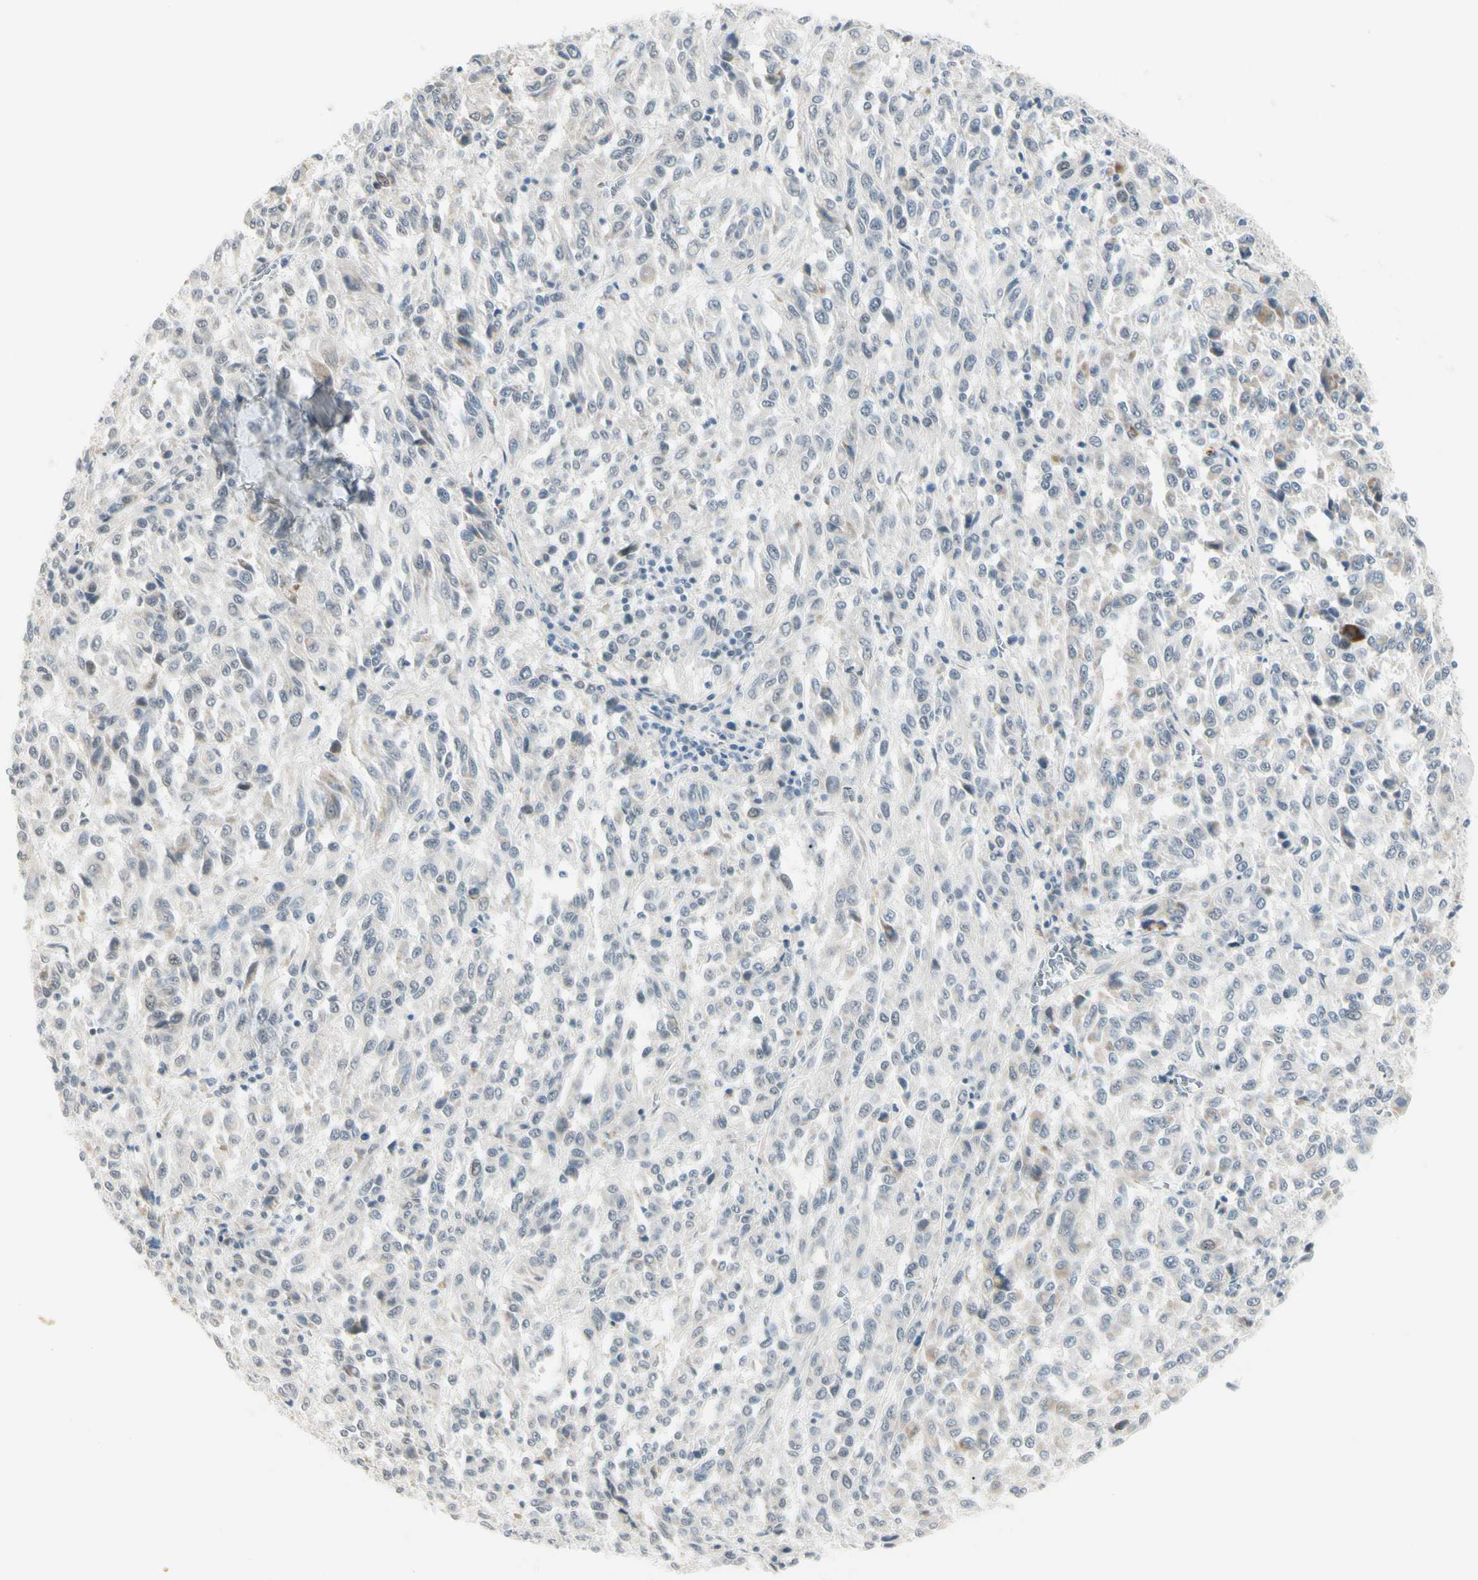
{"staining": {"intensity": "negative", "quantity": "none", "location": "none"}, "tissue": "melanoma", "cell_type": "Tumor cells", "image_type": "cancer", "snomed": [{"axis": "morphology", "description": "Malignant melanoma, Metastatic site"}, {"axis": "topography", "description": "Lung"}], "caption": "Immunohistochemistry photomicrograph of neoplastic tissue: human melanoma stained with DAB reveals no significant protein staining in tumor cells.", "gene": "ASPN", "patient": {"sex": "male", "age": 64}}